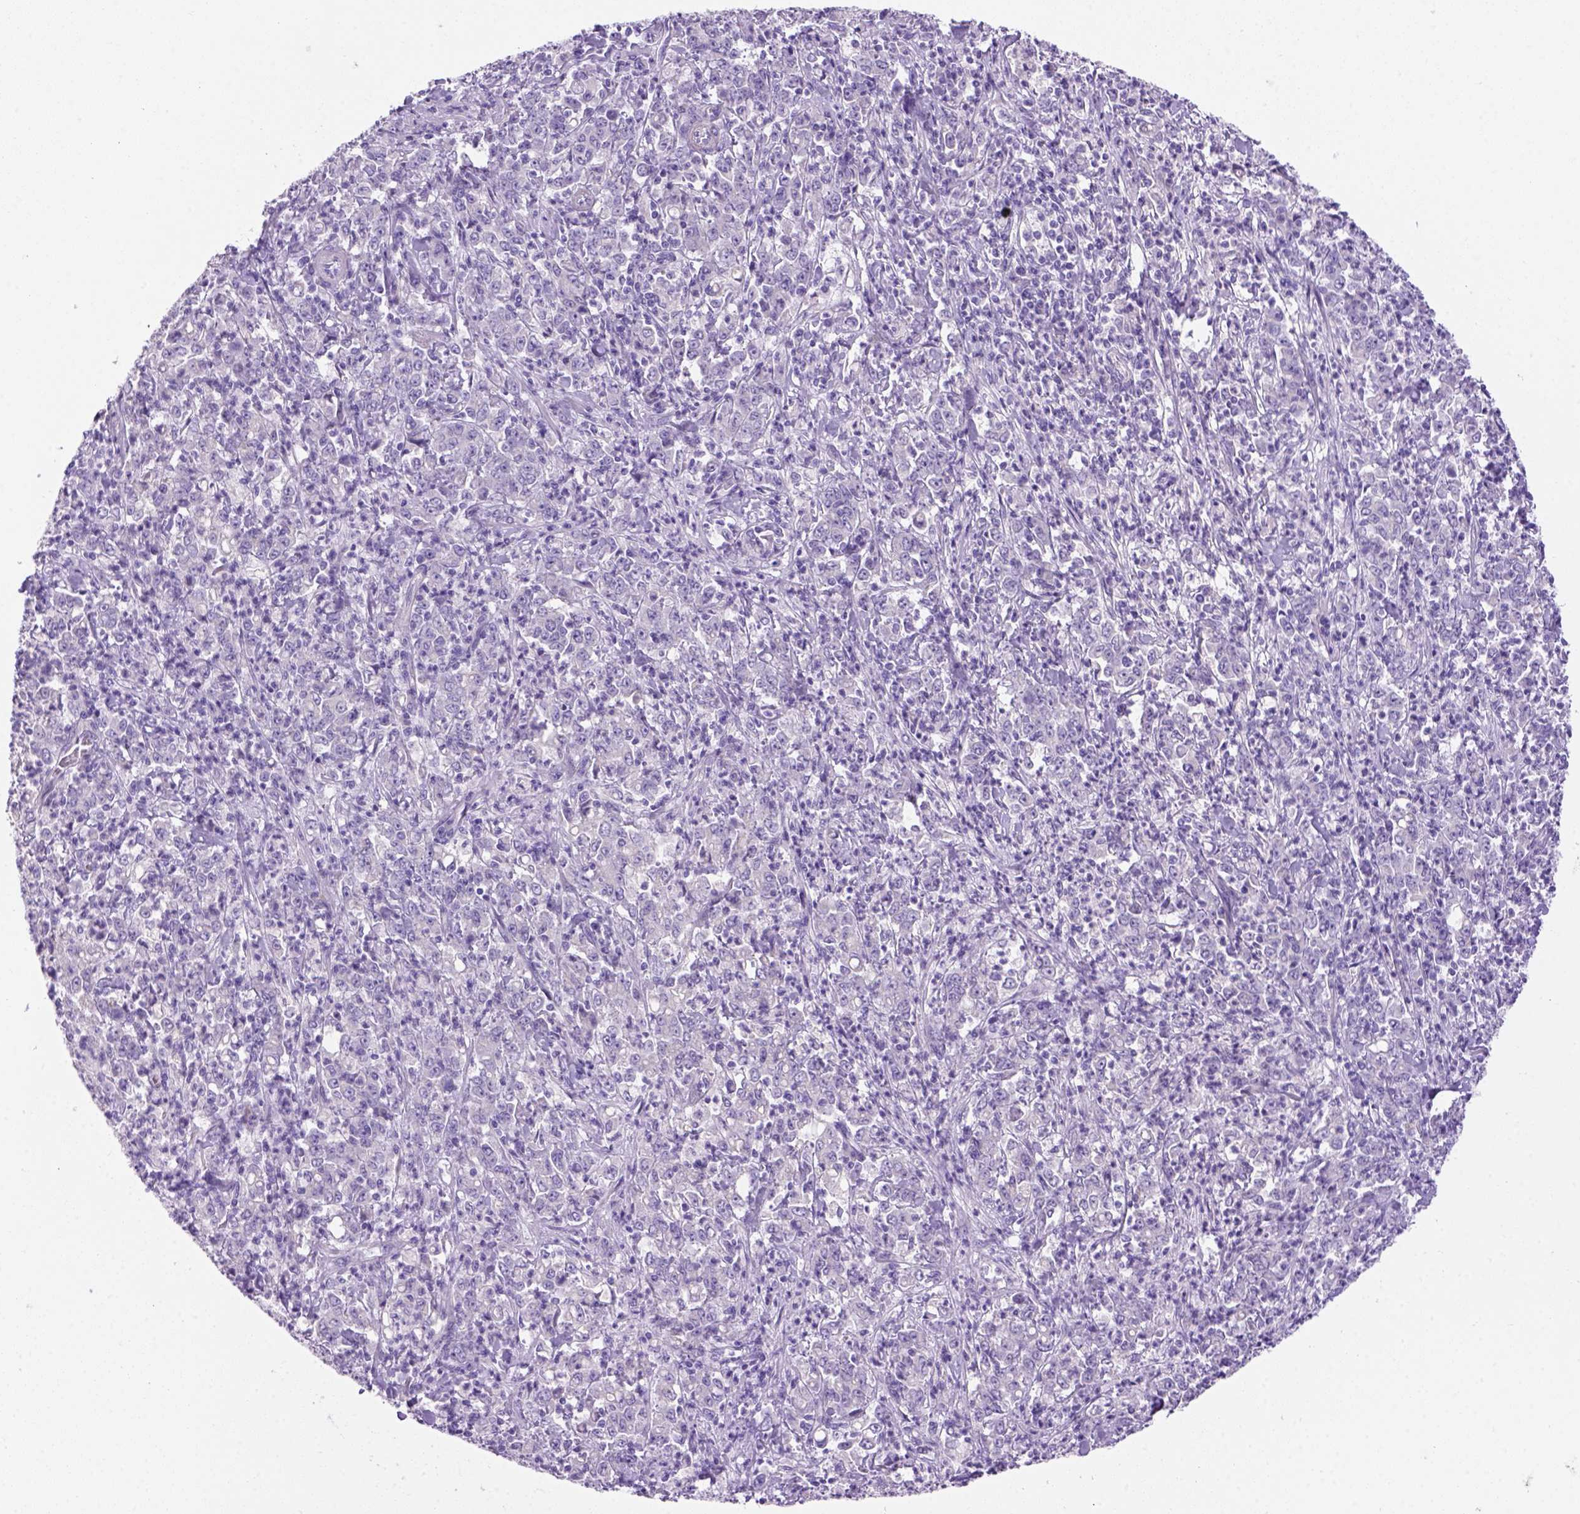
{"staining": {"intensity": "negative", "quantity": "none", "location": "none"}, "tissue": "stomach cancer", "cell_type": "Tumor cells", "image_type": "cancer", "snomed": [{"axis": "morphology", "description": "Adenocarcinoma, NOS"}, {"axis": "topography", "description": "Stomach, lower"}], "caption": "An image of human stomach cancer is negative for staining in tumor cells. (DAB immunohistochemistry (IHC), high magnification).", "gene": "DNAH11", "patient": {"sex": "female", "age": 71}}